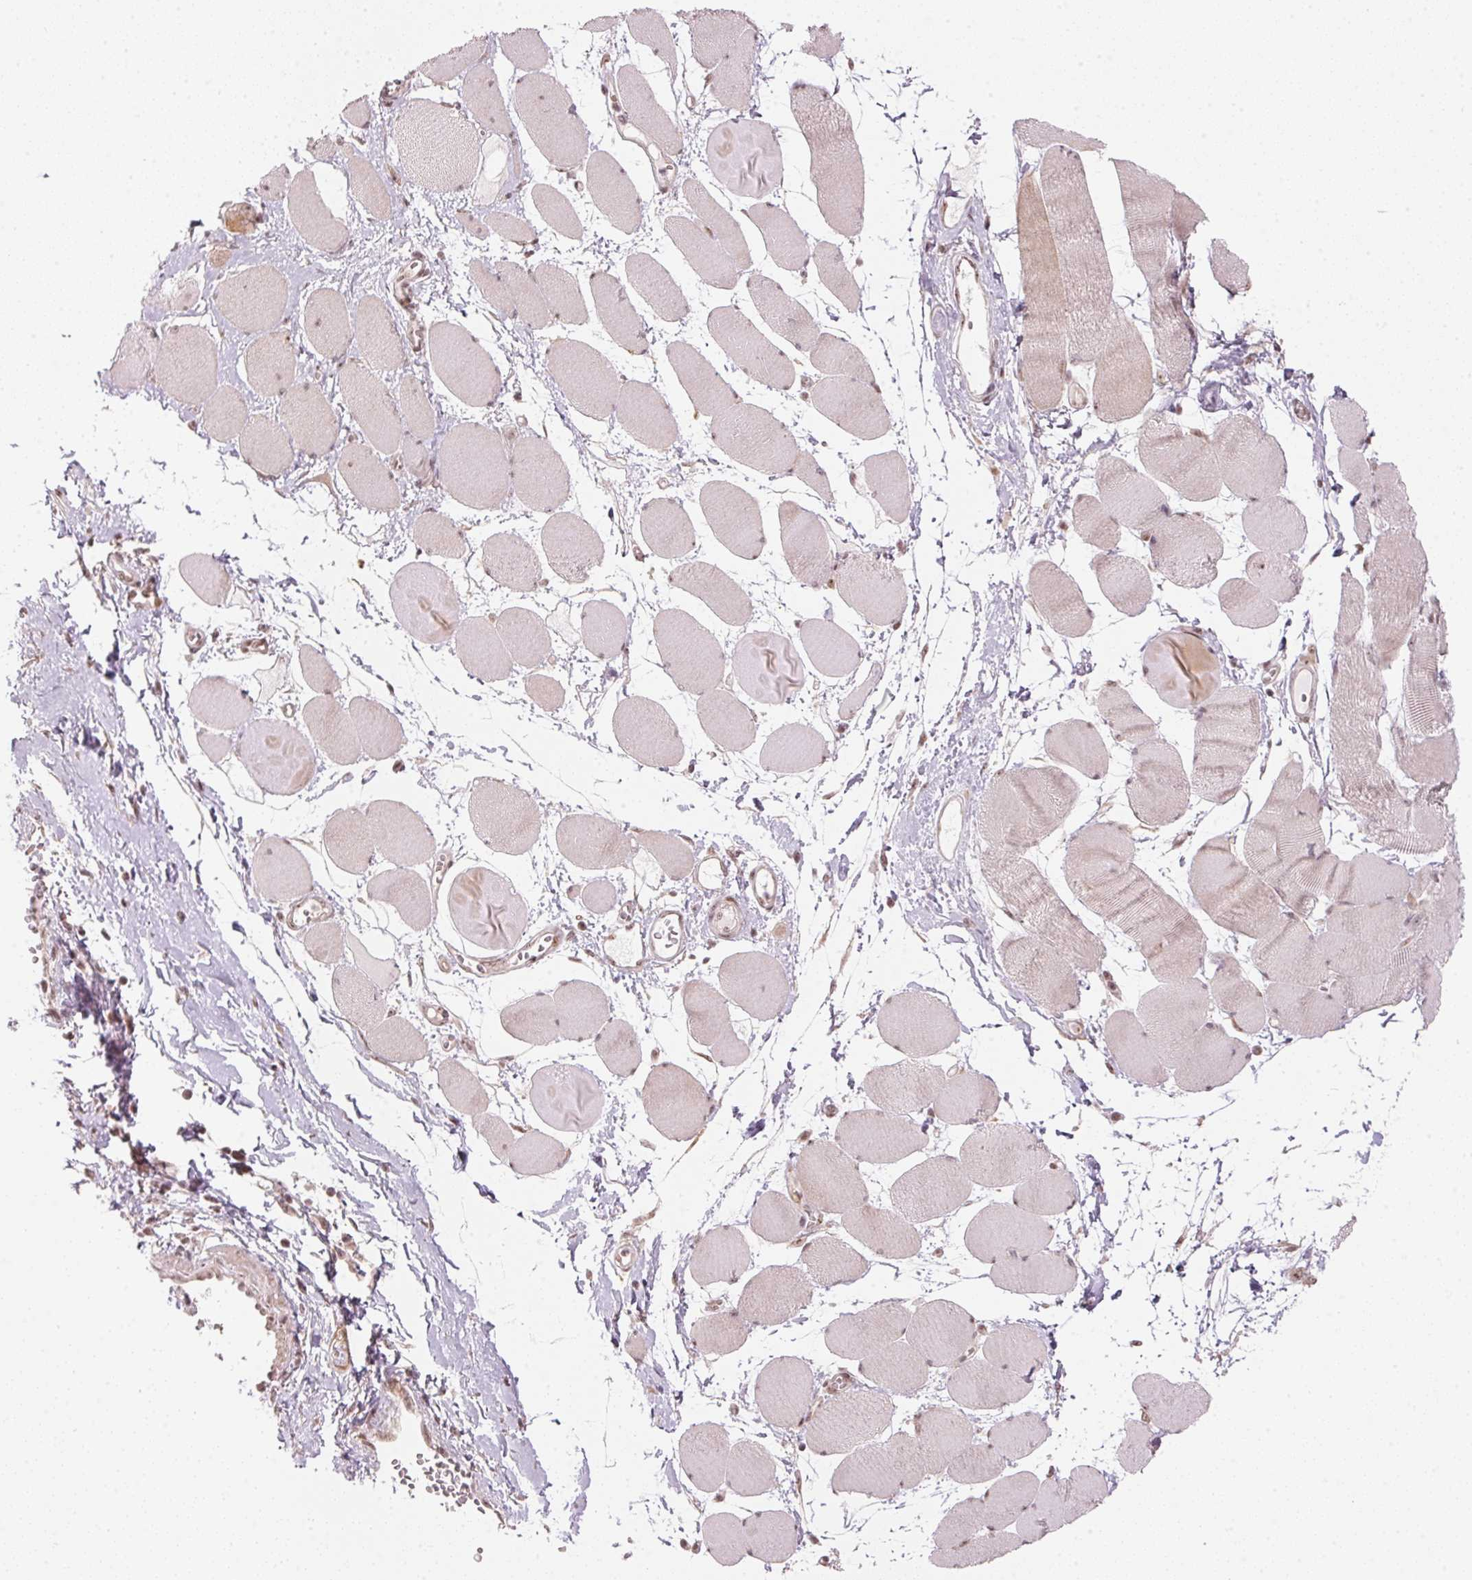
{"staining": {"intensity": "weak", "quantity": "25%-75%", "location": "cytoplasmic/membranous,nuclear"}, "tissue": "skeletal muscle", "cell_type": "Myocytes", "image_type": "normal", "snomed": [{"axis": "morphology", "description": "Normal tissue, NOS"}, {"axis": "topography", "description": "Skeletal muscle"}], "caption": "High-power microscopy captured an immunohistochemistry photomicrograph of normal skeletal muscle, revealing weak cytoplasmic/membranous,nuclear expression in about 25%-75% of myocytes.", "gene": "KAT6A", "patient": {"sex": "female", "age": 75}}